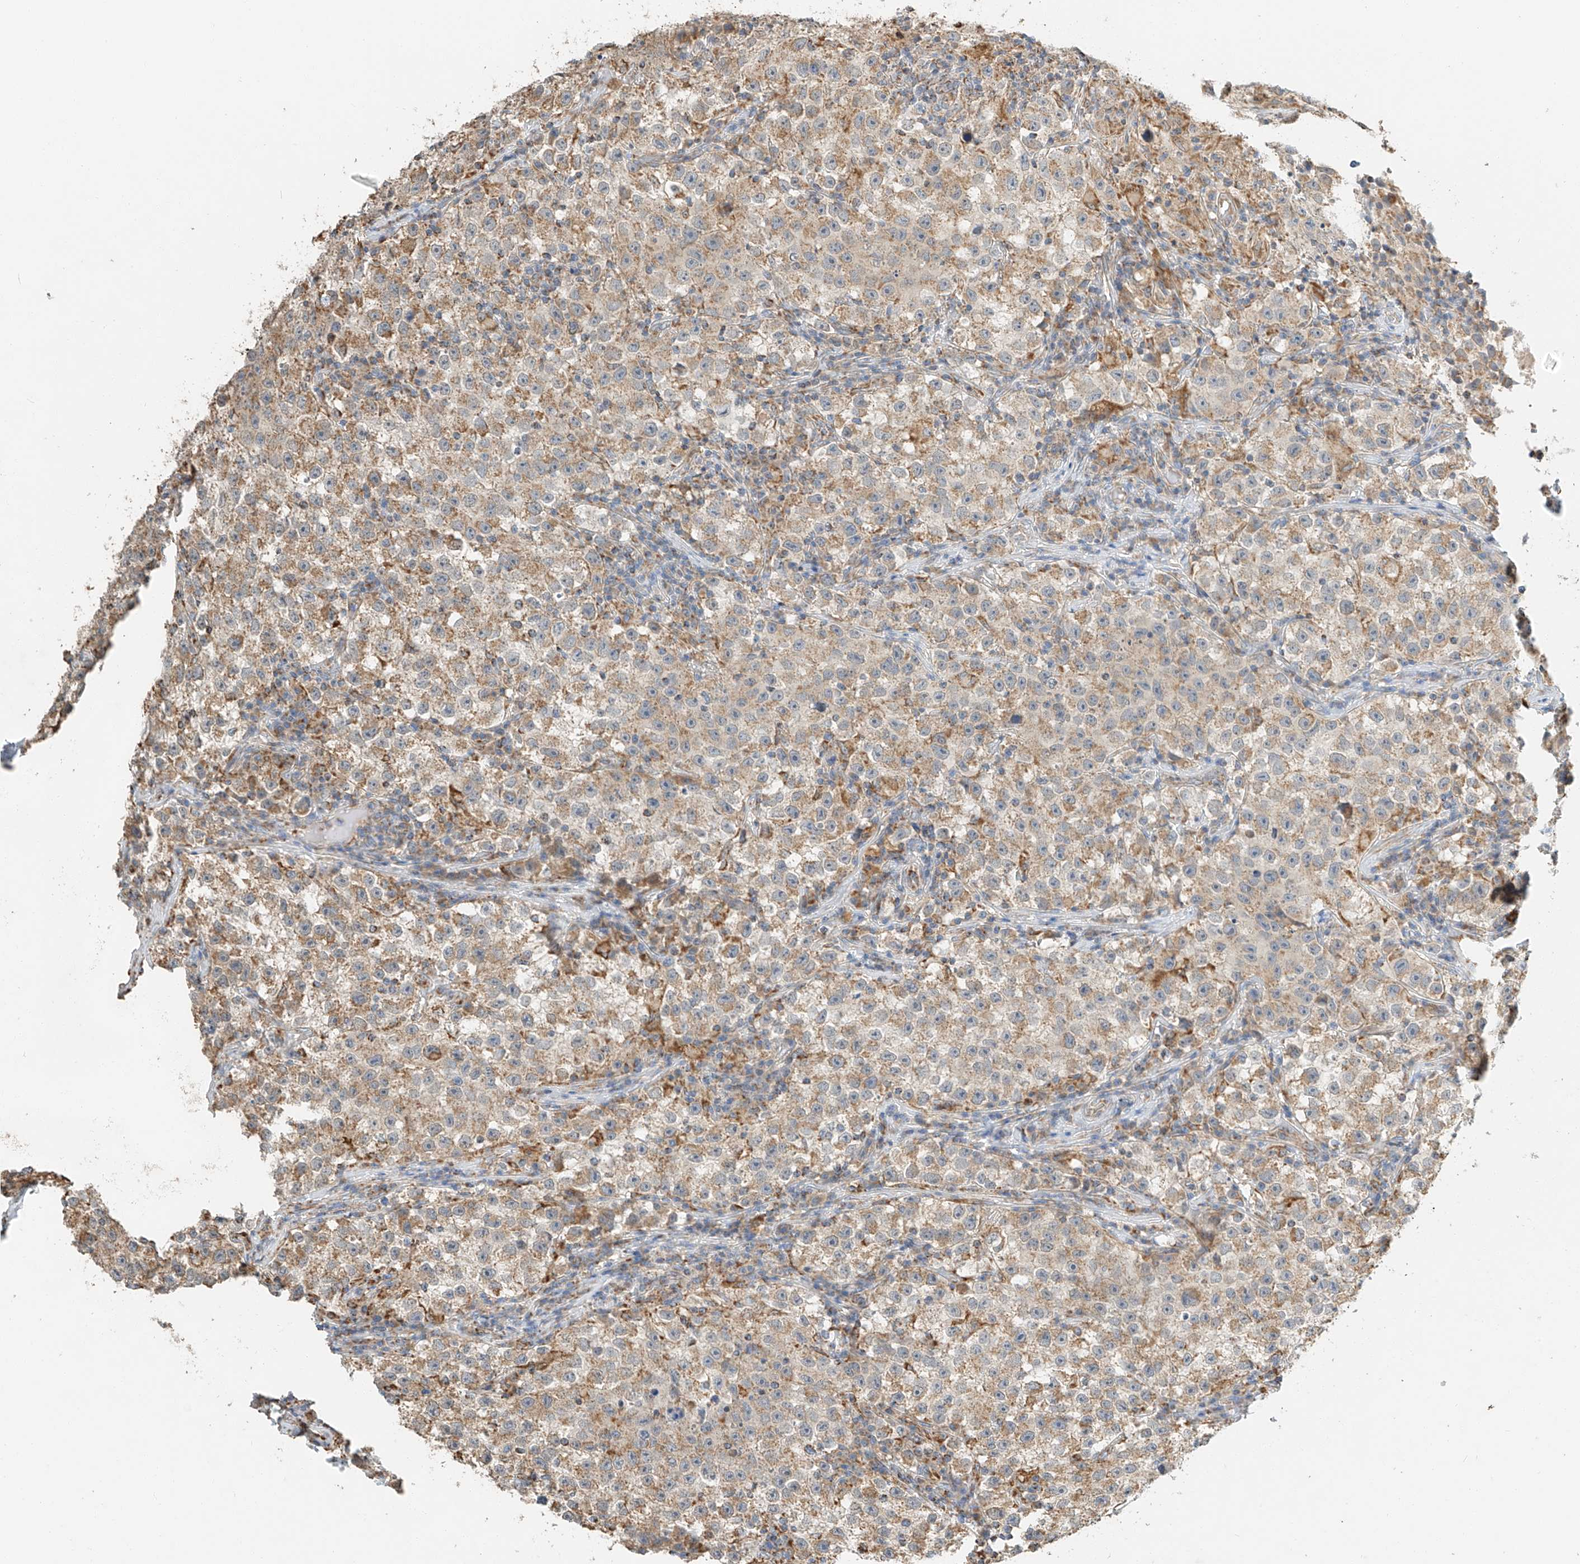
{"staining": {"intensity": "weak", "quantity": ">75%", "location": "cytoplasmic/membranous"}, "tissue": "testis cancer", "cell_type": "Tumor cells", "image_type": "cancer", "snomed": [{"axis": "morphology", "description": "Seminoma, NOS"}, {"axis": "topography", "description": "Testis"}], "caption": "A low amount of weak cytoplasmic/membranous expression is present in approximately >75% of tumor cells in testis cancer tissue. The protein of interest is stained brown, and the nuclei are stained in blue (DAB IHC with brightfield microscopy, high magnification).", "gene": "YIPF7", "patient": {"sex": "male", "age": 22}}